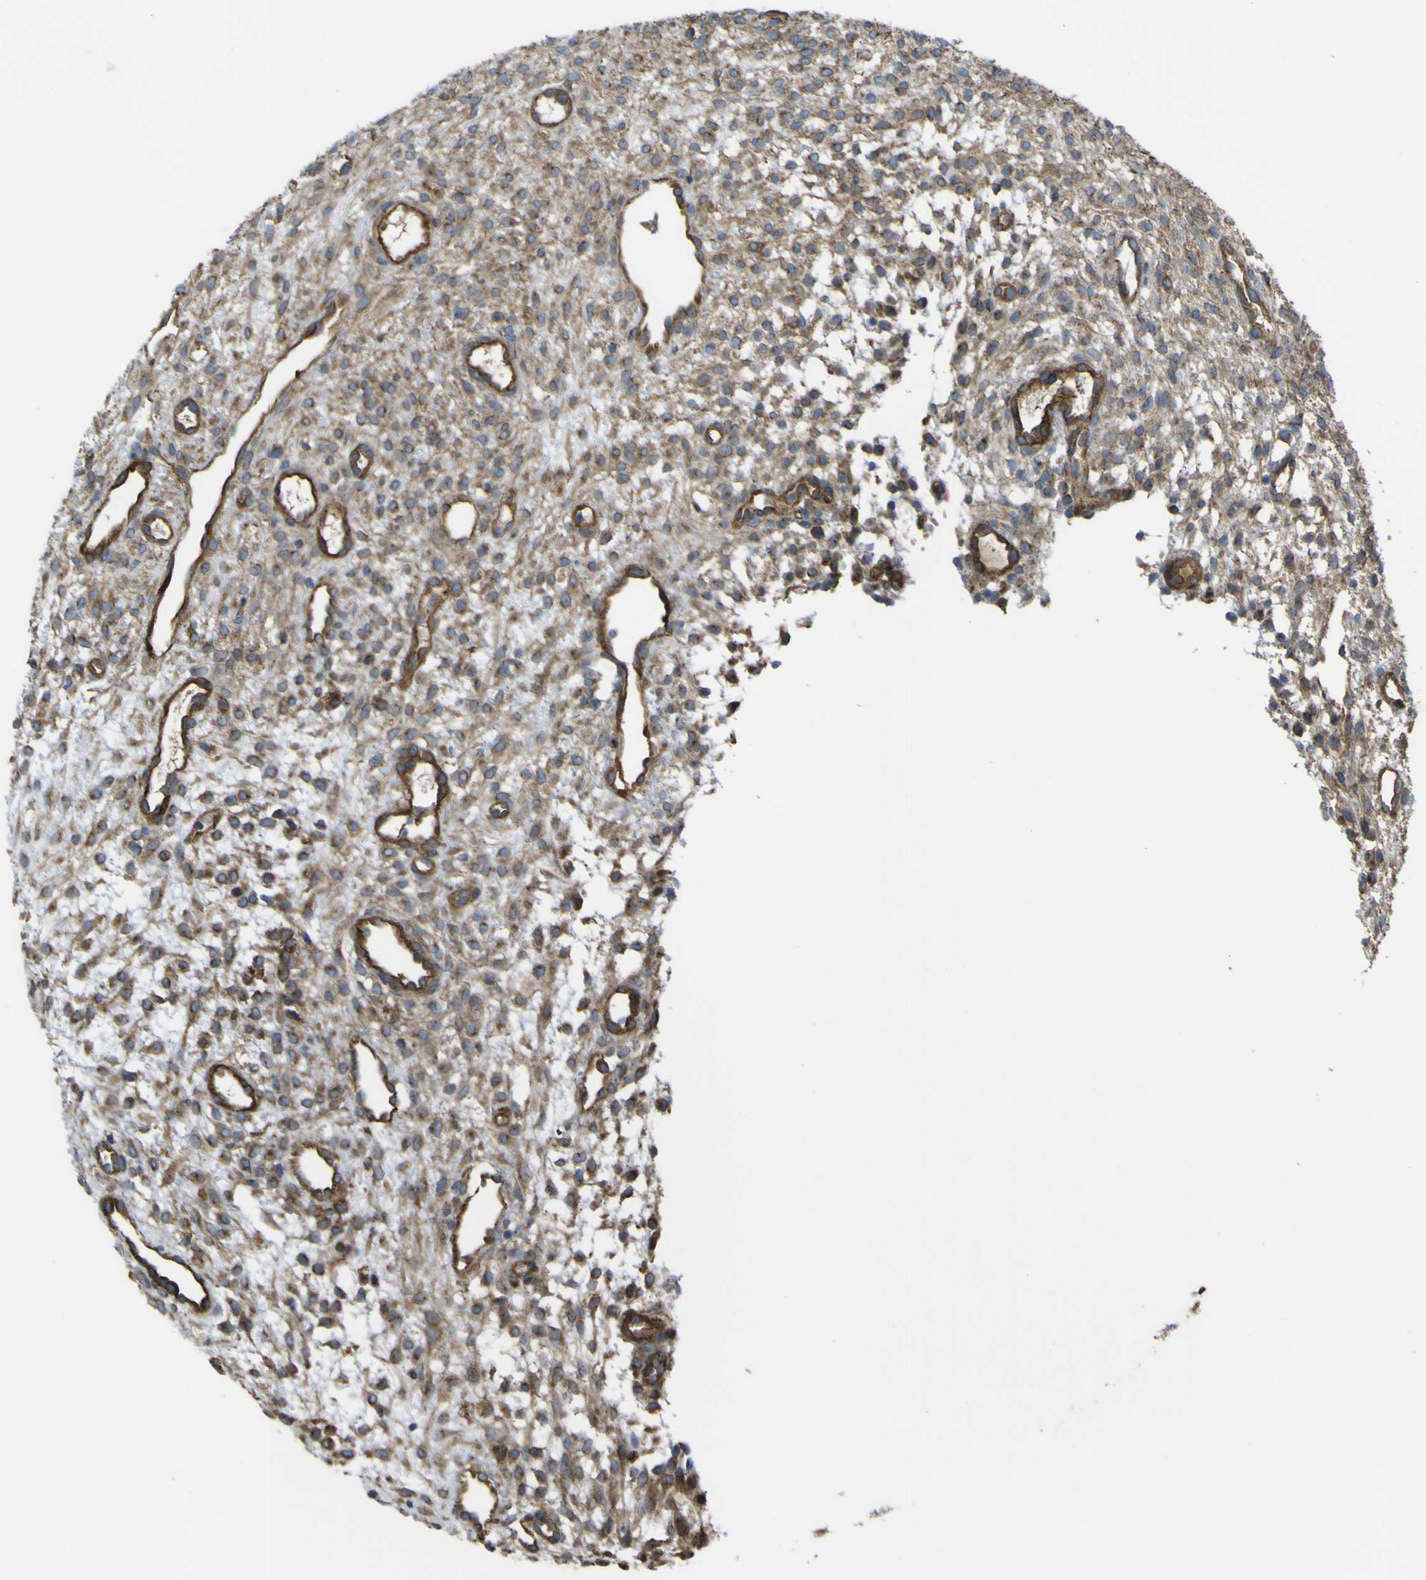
{"staining": {"intensity": "moderate", "quantity": "25%-75%", "location": "cytoplasmic/membranous"}, "tissue": "ovary", "cell_type": "Ovarian stroma cells", "image_type": "normal", "snomed": [{"axis": "morphology", "description": "Normal tissue, NOS"}, {"axis": "morphology", "description": "Cyst, NOS"}, {"axis": "topography", "description": "Ovary"}], "caption": "A medium amount of moderate cytoplasmic/membranous positivity is appreciated in about 25%-75% of ovarian stroma cells in normal ovary. (brown staining indicates protein expression, while blue staining denotes nuclei).", "gene": "FBXO30", "patient": {"sex": "female", "age": 18}}